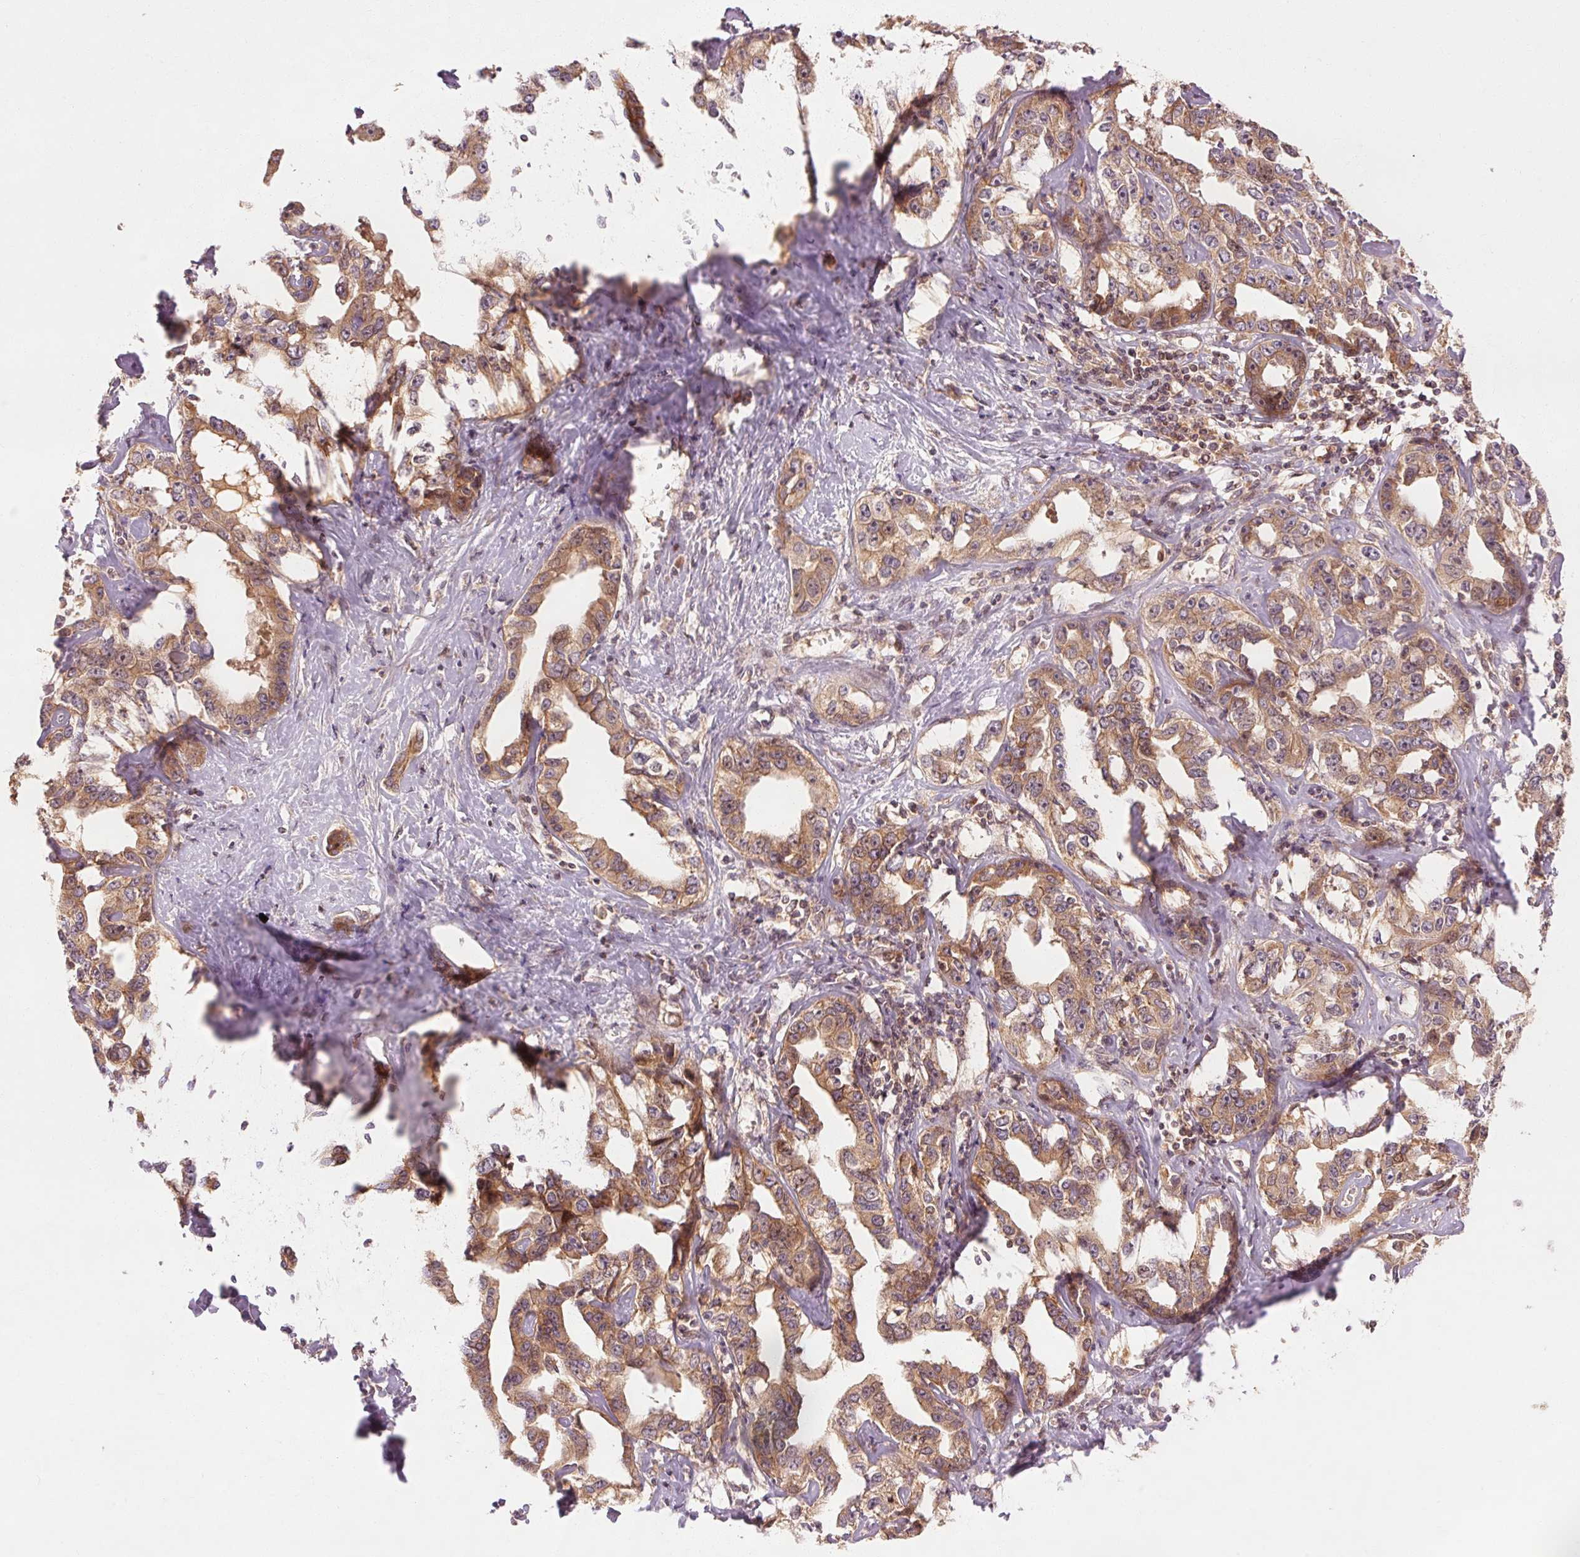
{"staining": {"intensity": "moderate", "quantity": ">75%", "location": "cytoplasmic/membranous"}, "tissue": "liver cancer", "cell_type": "Tumor cells", "image_type": "cancer", "snomed": [{"axis": "morphology", "description": "Cholangiocarcinoma"}, {"axis": "topography", "description": "Liver"}], "caption": "Liver cancer (cholangiocarcinoma) was stained to show a protein in brown. There is medium levels of moderate cytoplasmic/membranous expression in about >75% of tumor cells. (Brightfield microscopy of DAB IHC at high magnification).", "gene": "CTNNA1", "patient": {"sex": "male", "age": 59}}